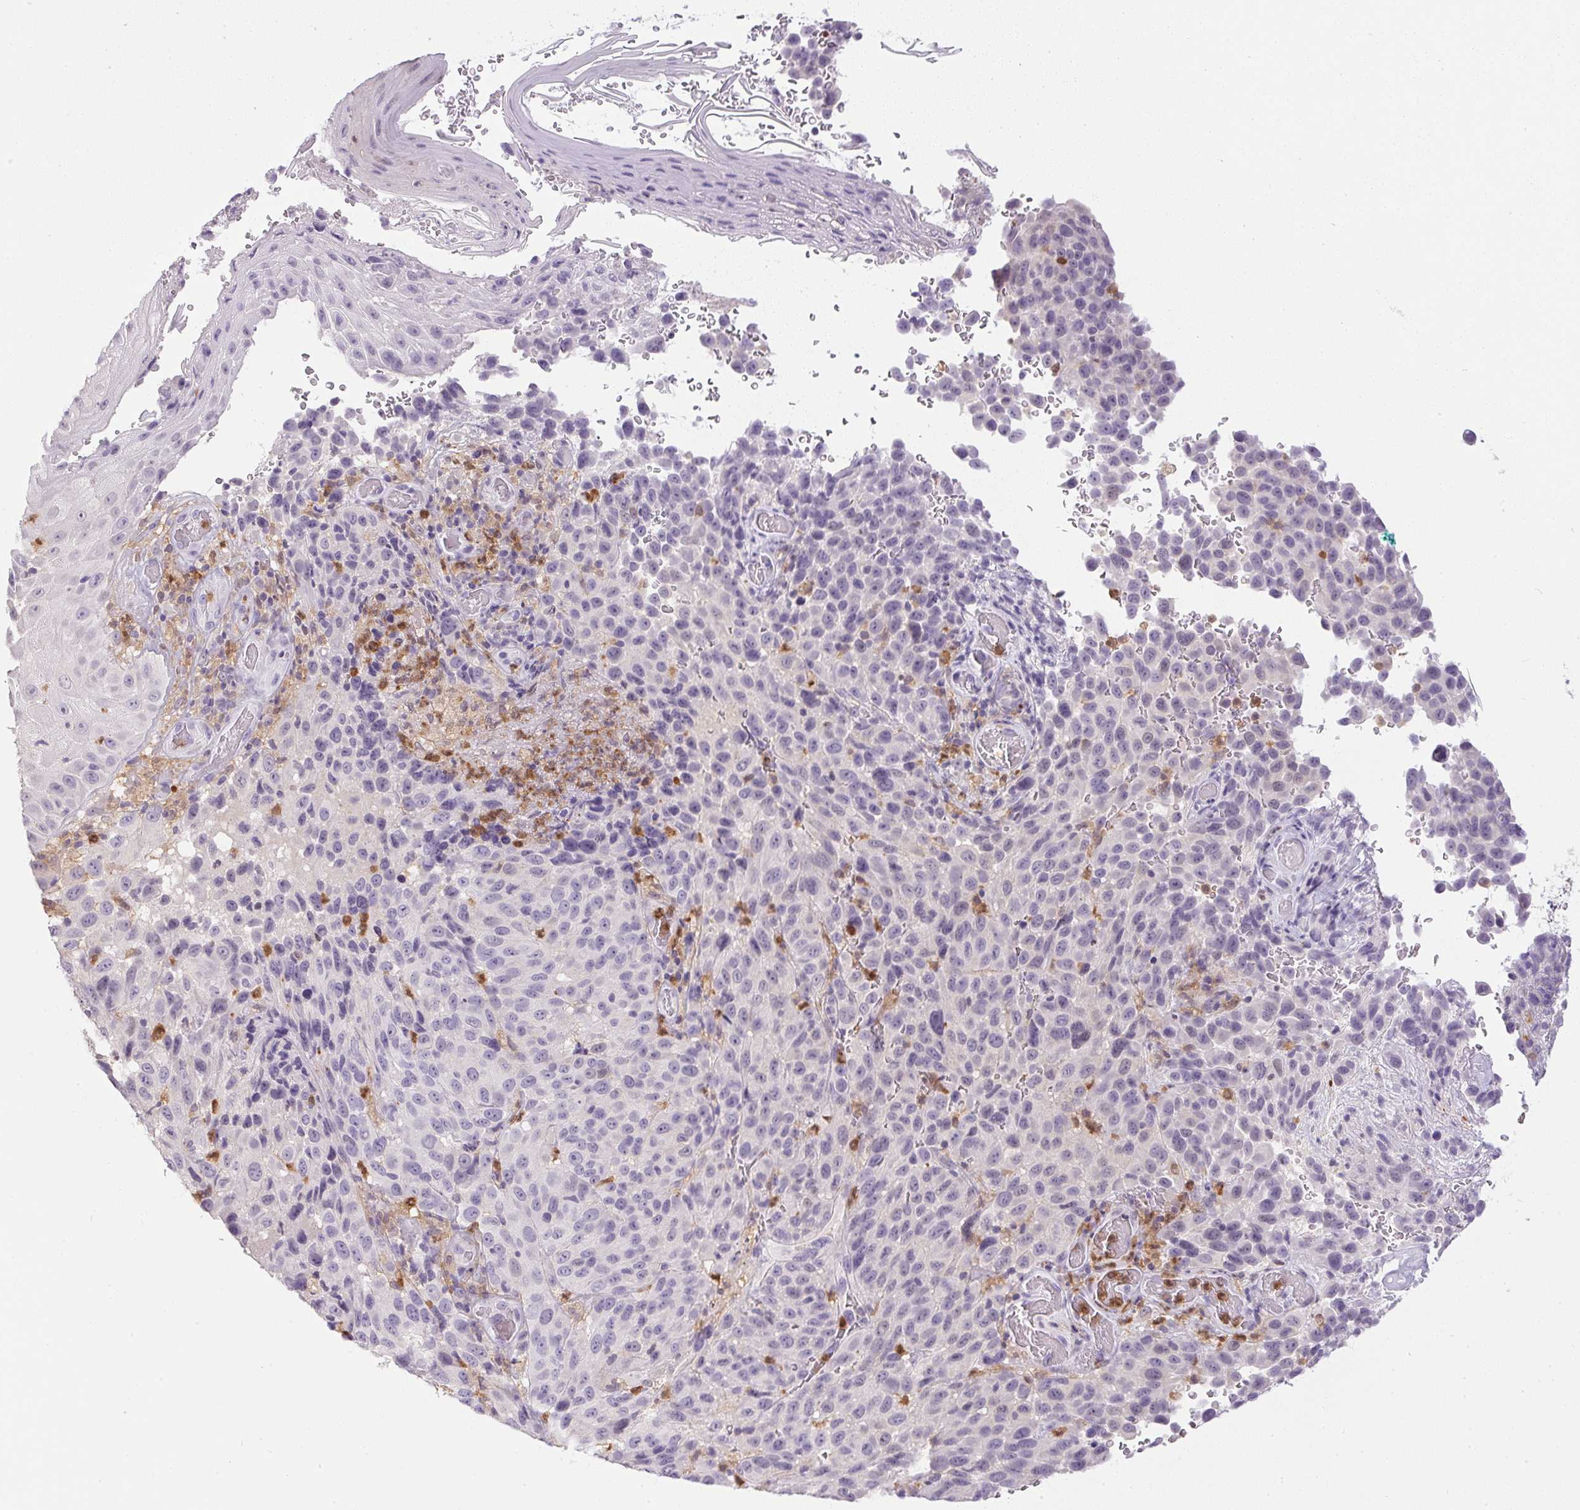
{"staining": {"intensity": "negative", "quantity": "none", "location": "none"}, "tissue": "melanoma", "cell_type": "Tumor cells", "image_type": "cancer", "snomed": [{"axis": "morphology", "description": "Malignant melanoma, NOS"}, {"axis": "topography", "description": "Skin"}], "caption": "Immunohistochemical staining of human malignant melanoma shows no significant staining in tumor cells.", "gene": "DNAJC5G", "patient": {"sex": "male", "age": 85}}